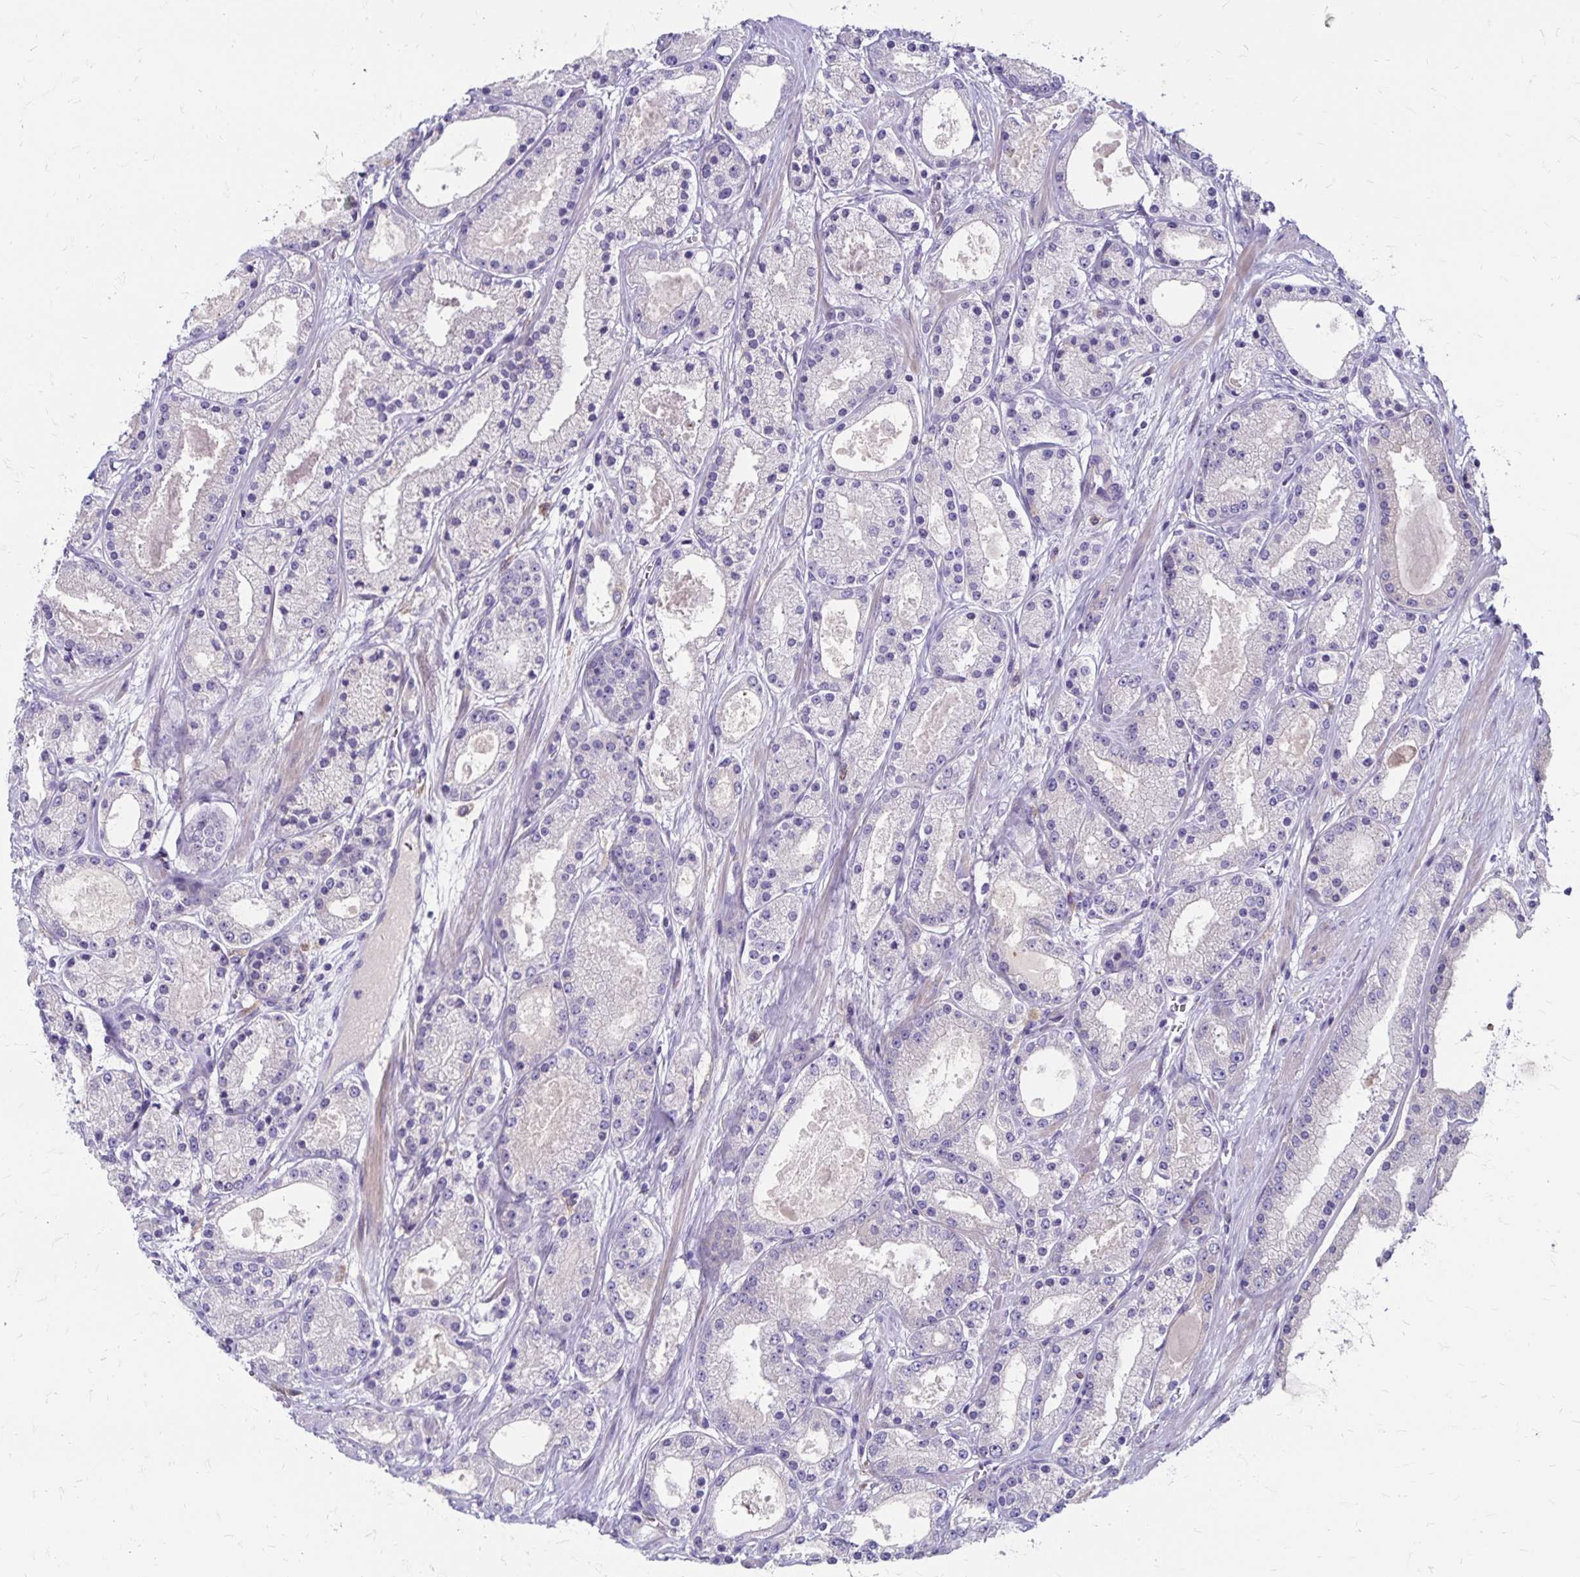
{"staining": {"intensity": "negative", "quantity": "none", "location": "none"}, "tissue": "prostate cancer", "cell_type": "Tumor cells", "image_type": "cancer", "snomed": [{"axis": "morphology", "description": "Adenocarcinoma, High grade"}, {"axis": "topography", "description": "Prostate"}], "caption": "Histopathology image shows no significant protein positivity in tumor cells of prostate cancer (high-grade adenocarcinoma).", "gene": "TNS3", "patient": {"sex": "male", "age": 67}}